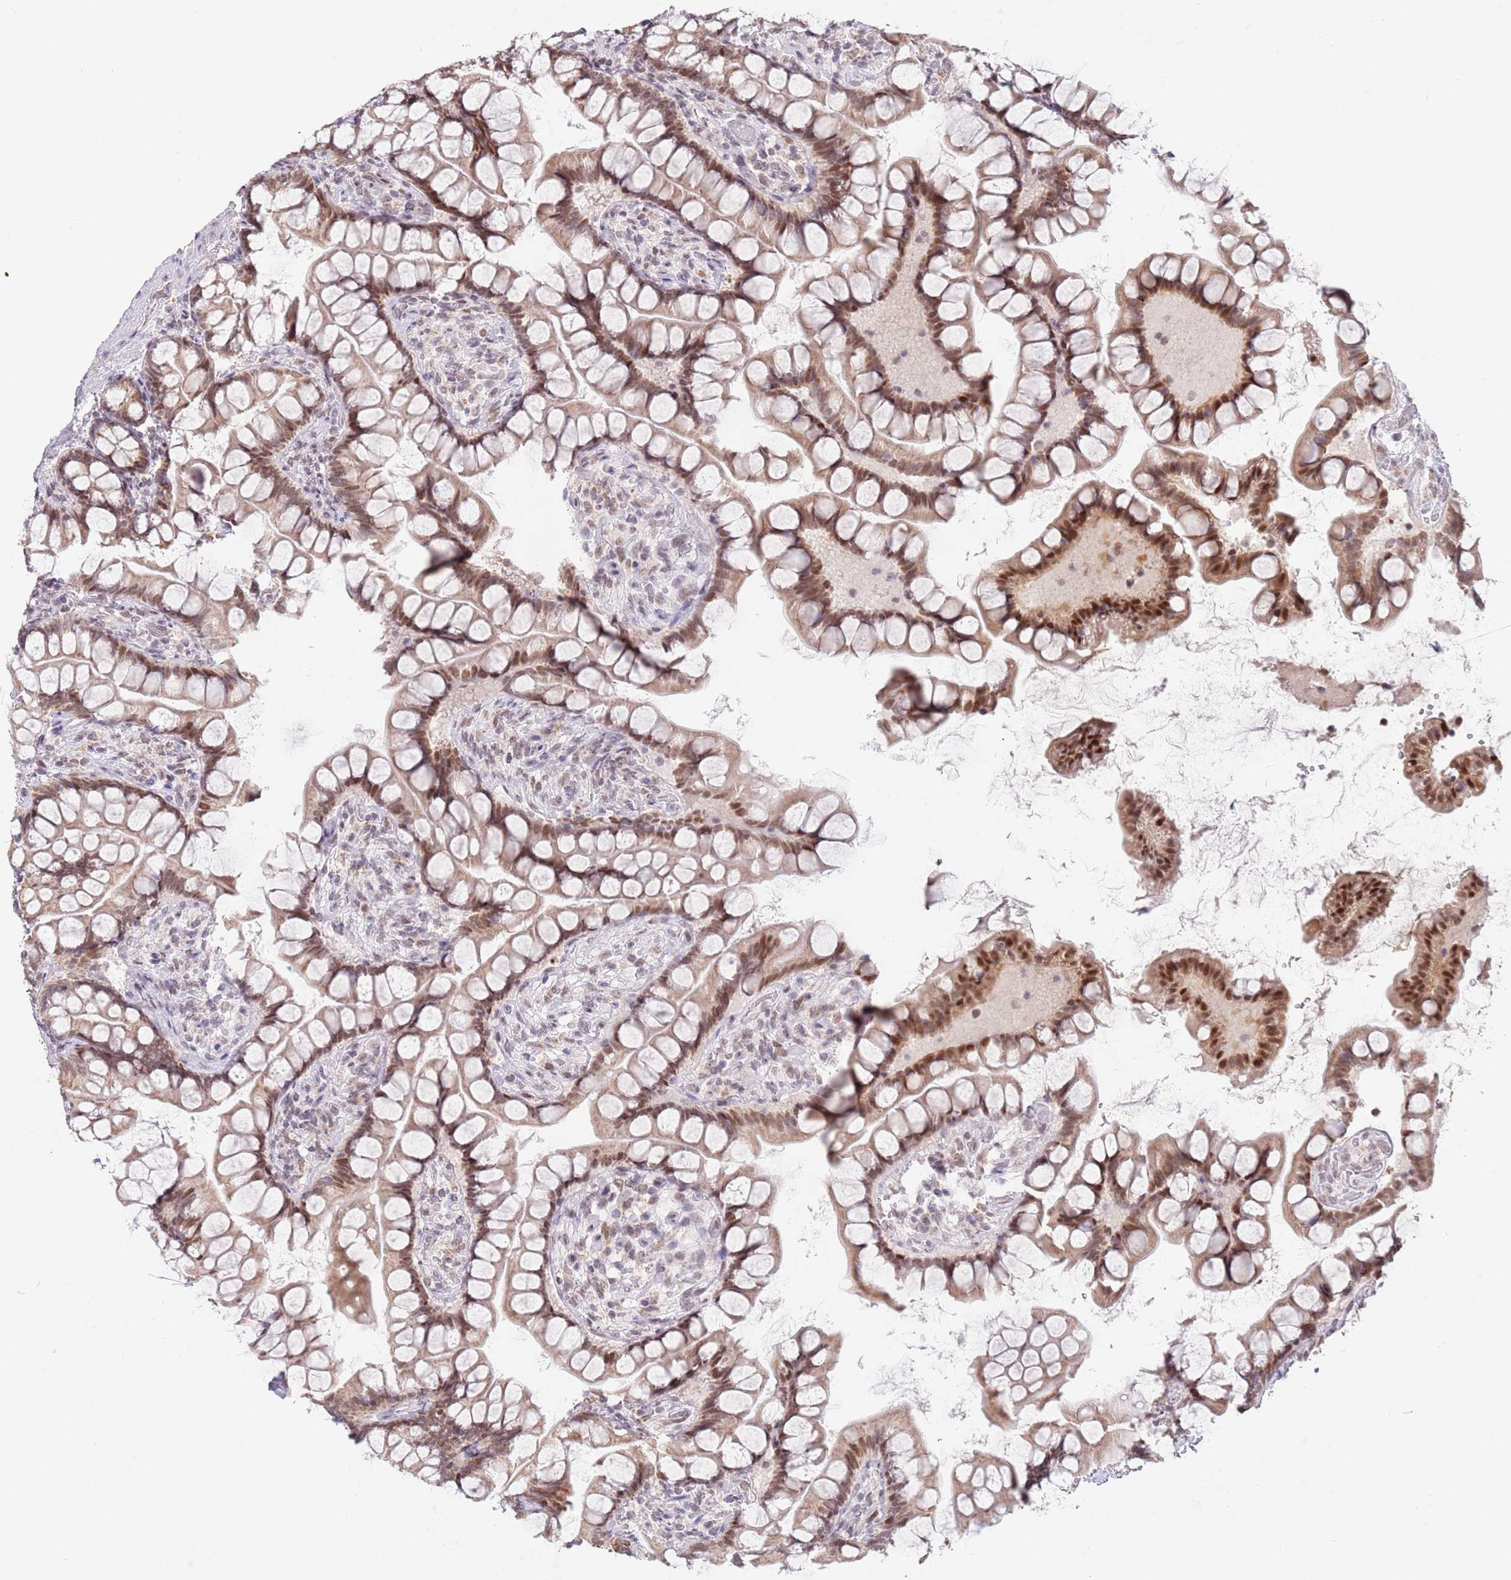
{"staining": {"intensity": "moderate", "quantity": ">75%", "location": "cytoplasmic/membranous,nuclear"}, "tissue": "small intestine", "cell_type": "Glandular cells", "image_type": "normal", "snomed": [{"axis": "morphology", "description": "Normal tissue, NOS"}, {"axis": "topography", "description": "Small intestine"}], "caption": "The photomicrograph shows a brown stain indicating the presence of a protein in the cytoplasmic/membranous,nuclear of glandular cells in small intestine. The staining was performed using DAB (3,3'-diaminobenzidine), with brown indicating positive protein expression. Nuclei are stained blue with hematoxylin.", "gene": "TIMM13", "patient": {"sex": "male", "age": 70}}